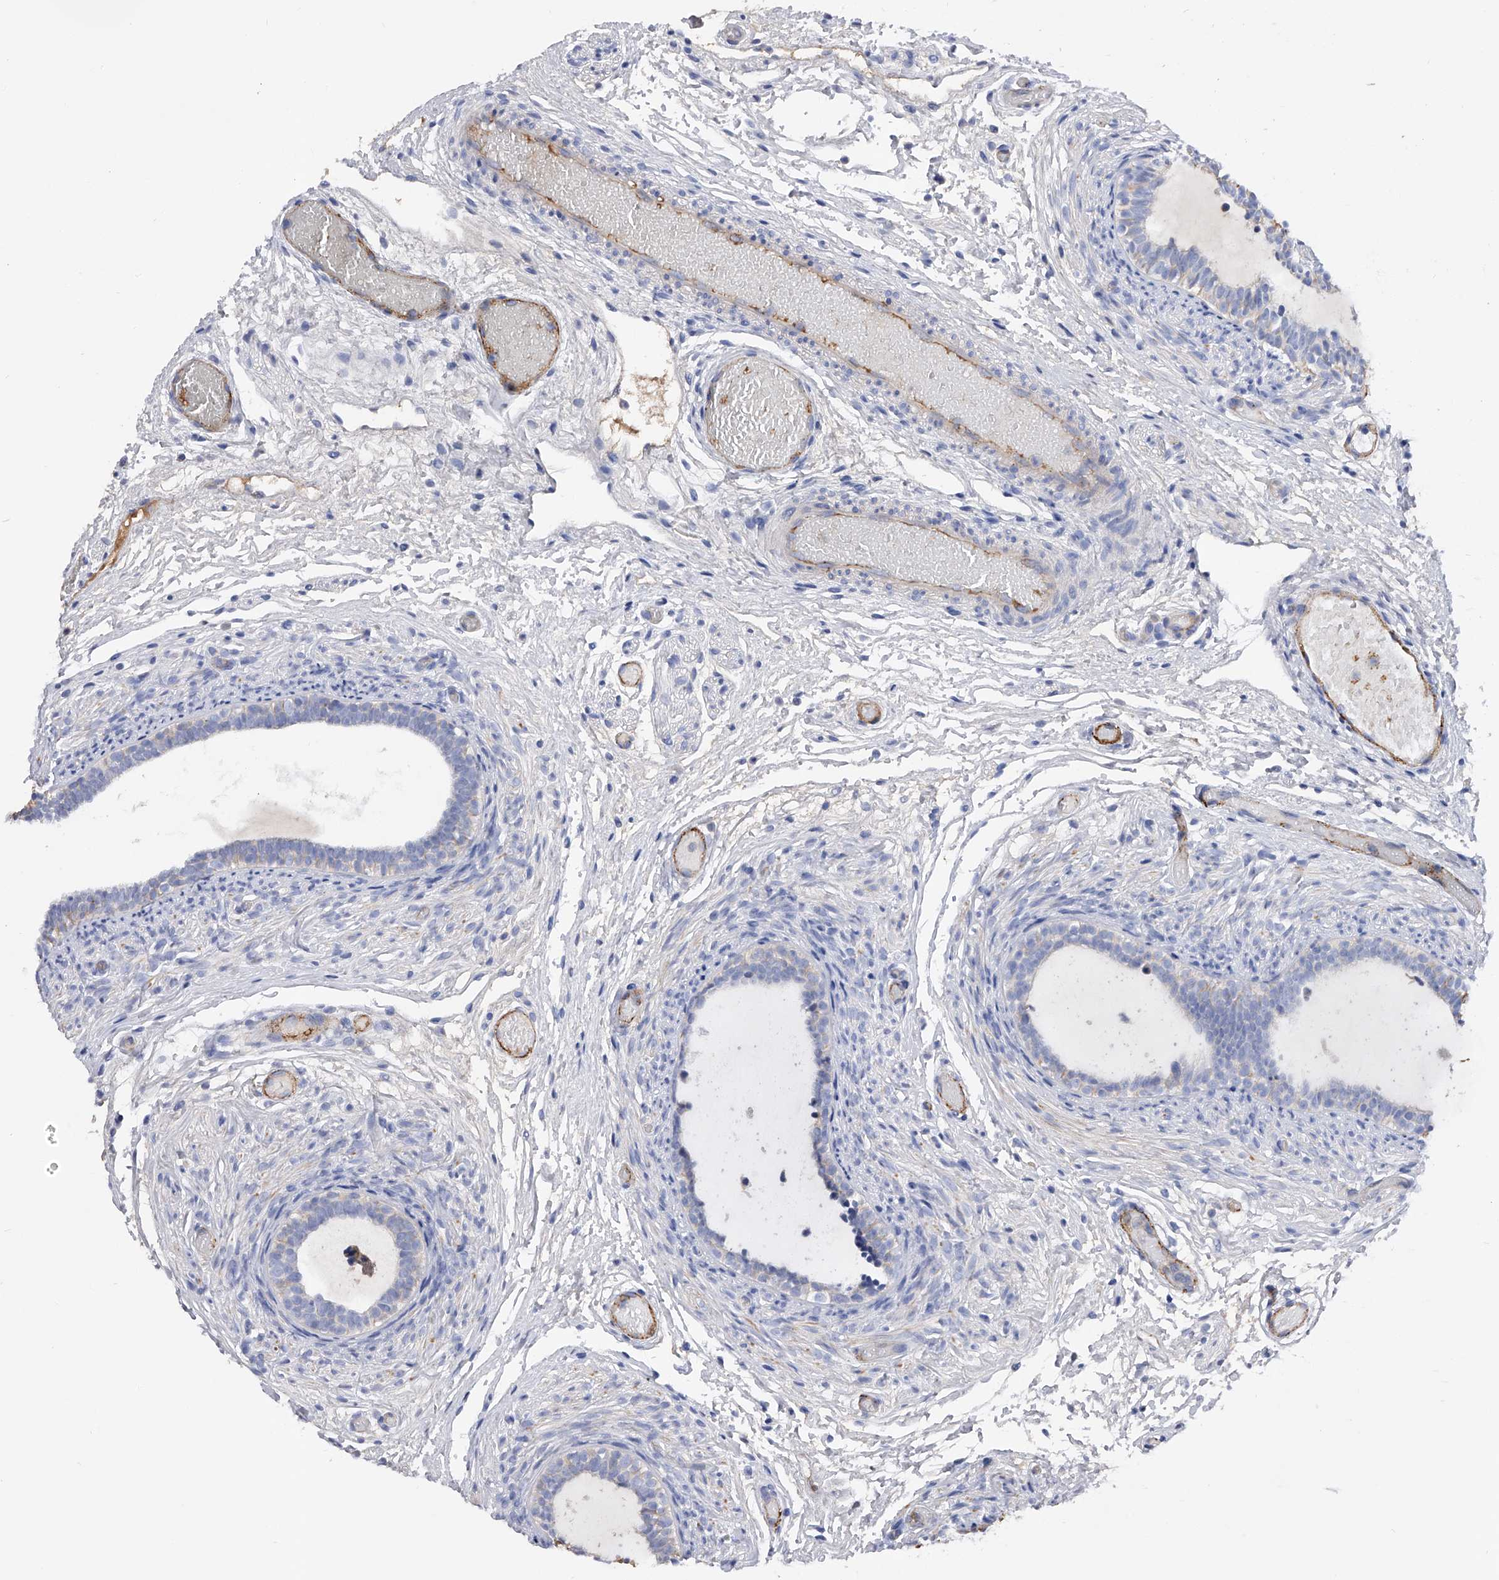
{"staining": {"intensity": "negative", "quantity": "none", "location": "none"}, "tissue": "epididymis", "cell_type": "Glandular cells", "image_type": "normal", "snomed": [{"axis": "morphology", "description": "Normal tissue, NOS"}, {"axis": "topography", "description": "Epididymis"}], "caption": "An image of epididymis stained for a protein demonstrates no brown staining in glandular cells. (Stains: DAB IHC with hematoxylin counter stain, Microscopy: brightfield microscopy at high magnification).", "gene": "RWDD2A", "patient": {"sex": "male", "age": 5}}